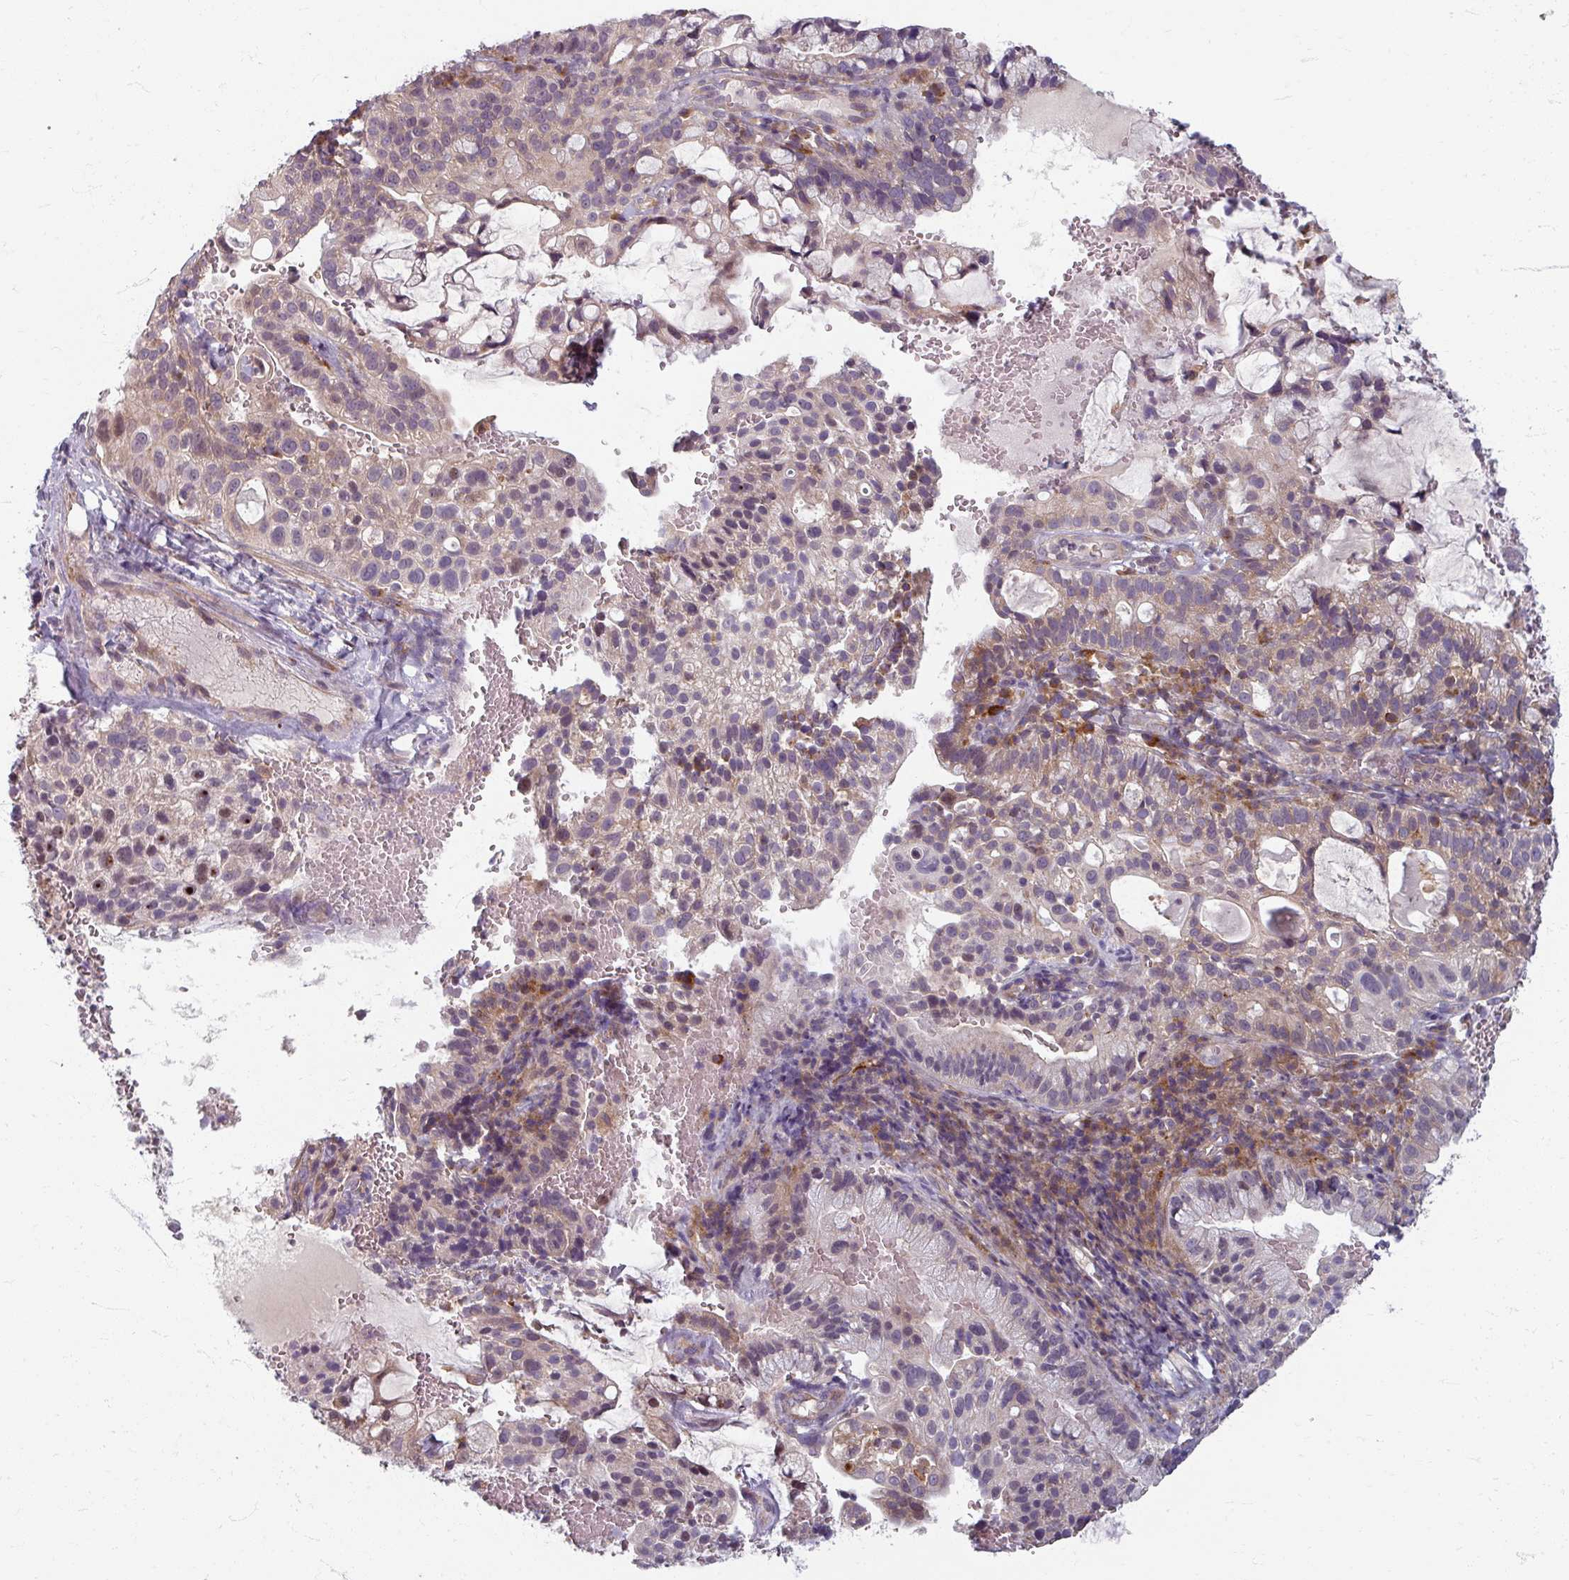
{"staining": {"intensity": "moderate", "quantity": "25%-75%", "location": "cytoplasmic/membranous"}, "tissue": "cervical cancer", "cell_type": "Tumor cells", "image_type": "cancer", "snomed": [{"axis": "morphology", "description": "Adenocarcinoma, NOS"}, {"axis": "topography", "description": "Cervix"}], "caption": "Moderate cytoplasmic/membranous expression is present in about 25%-75% of tumor cells in adenocarcinoma (cervical).", "gene": "STAM", "patient": {"sex": "female", "age": 41}}